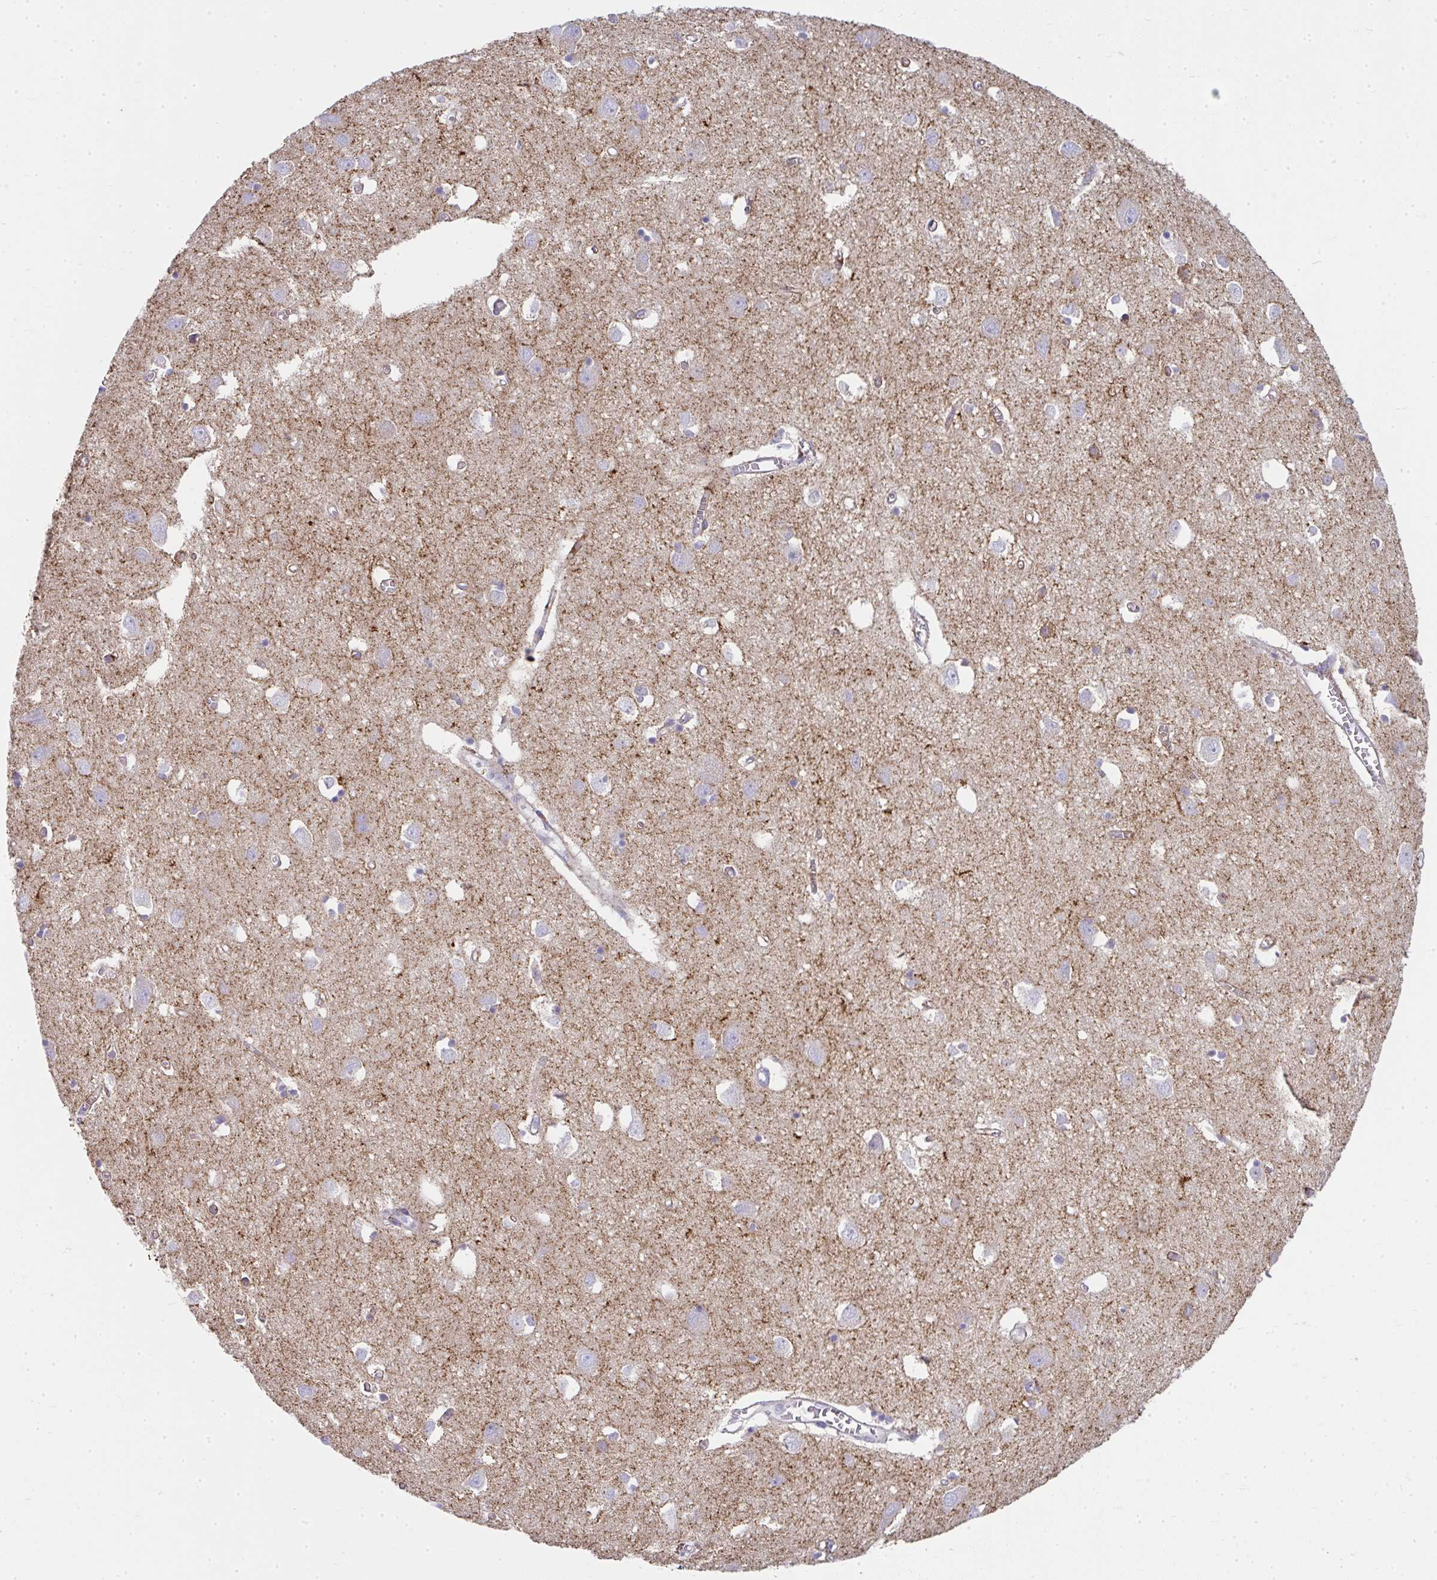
{"staining": {"intensity": "negative", "quantity": "none", "location": "none"}, "tissue": "cerebral cortex", "cell_type": "Endothelial cells", "image_type": "normal", "snomed": [{"axis": "morphology", "description": "Normal tissue, NOS"}, {"axis": "topography", "description": "Cerebral cortex"}], "caption": "This is a micrograph of immunohistochemistry staining of benign cerebral cortex, which shows no staining in endothelial cells. (Immunohistochemistry (ihc), brightfield microscopy, high magnification).", "gene": "SLC6A1", "patient": {"sex": "male", "age": 70}}